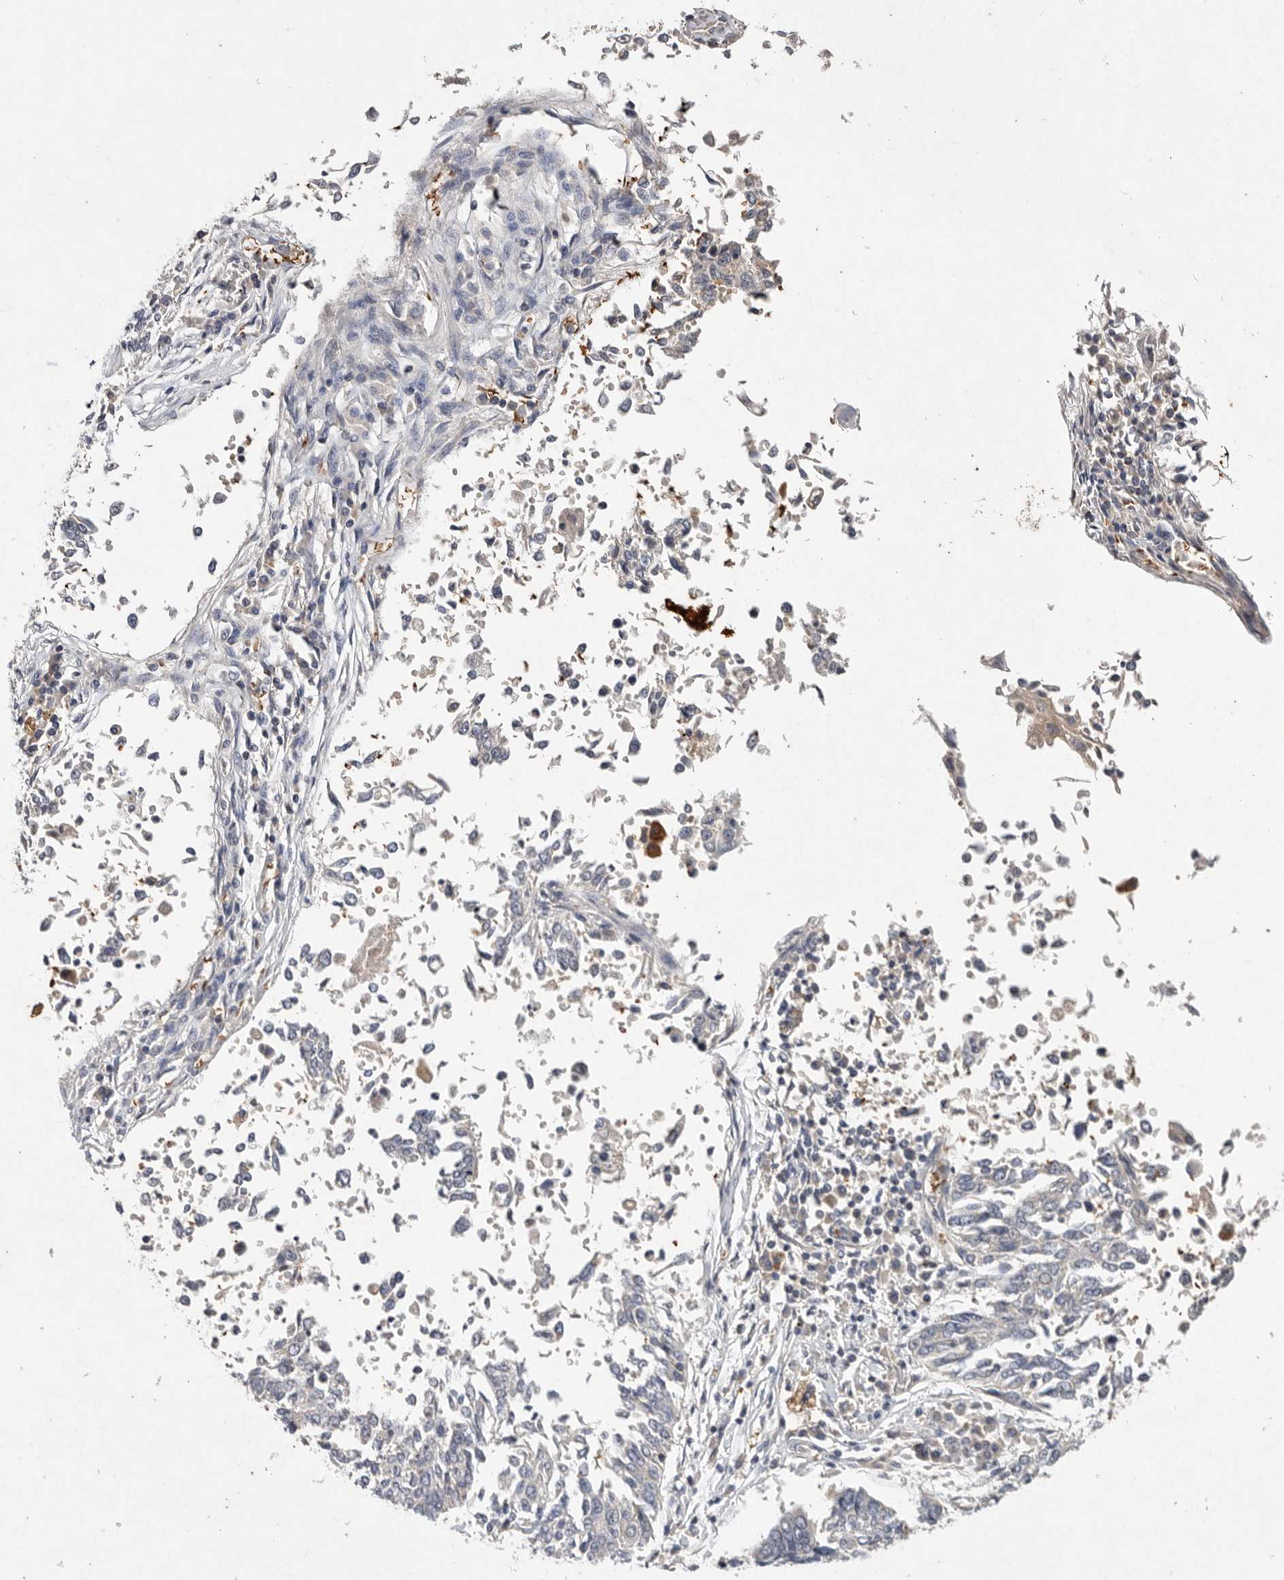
{"staining": {"intensity": "negative", "quantity": "none", "location": "none"}, "tissue": "lung cancer", "cell_type": "Tumor cells", "image_type": "cancer", "snomed": [{"axis": "morphology", "description": "Normal tissue, NOS"}, {"axis": "morphology", "description": "Squamous cell carcinoma, NOS"}, {"axis": "topography", "description": "Cartilage tissue"}, {"axis": "topography", "description": "Bronchus"}, {"axis": "topography", "description": "Lung"}, {"axis": "topography", "description": "Peripheral nerve tissue"}], "caption": "Lung squamous cell carcinoma was stained to show a protein in brown. There is no significant expression in tumor cells. (DAB immunohistochemistry (IHC) visualized using brightfield microscopy, high magnification).", "gene": "TNFSF14", "patient": {"sex": "female", "age": 49}}